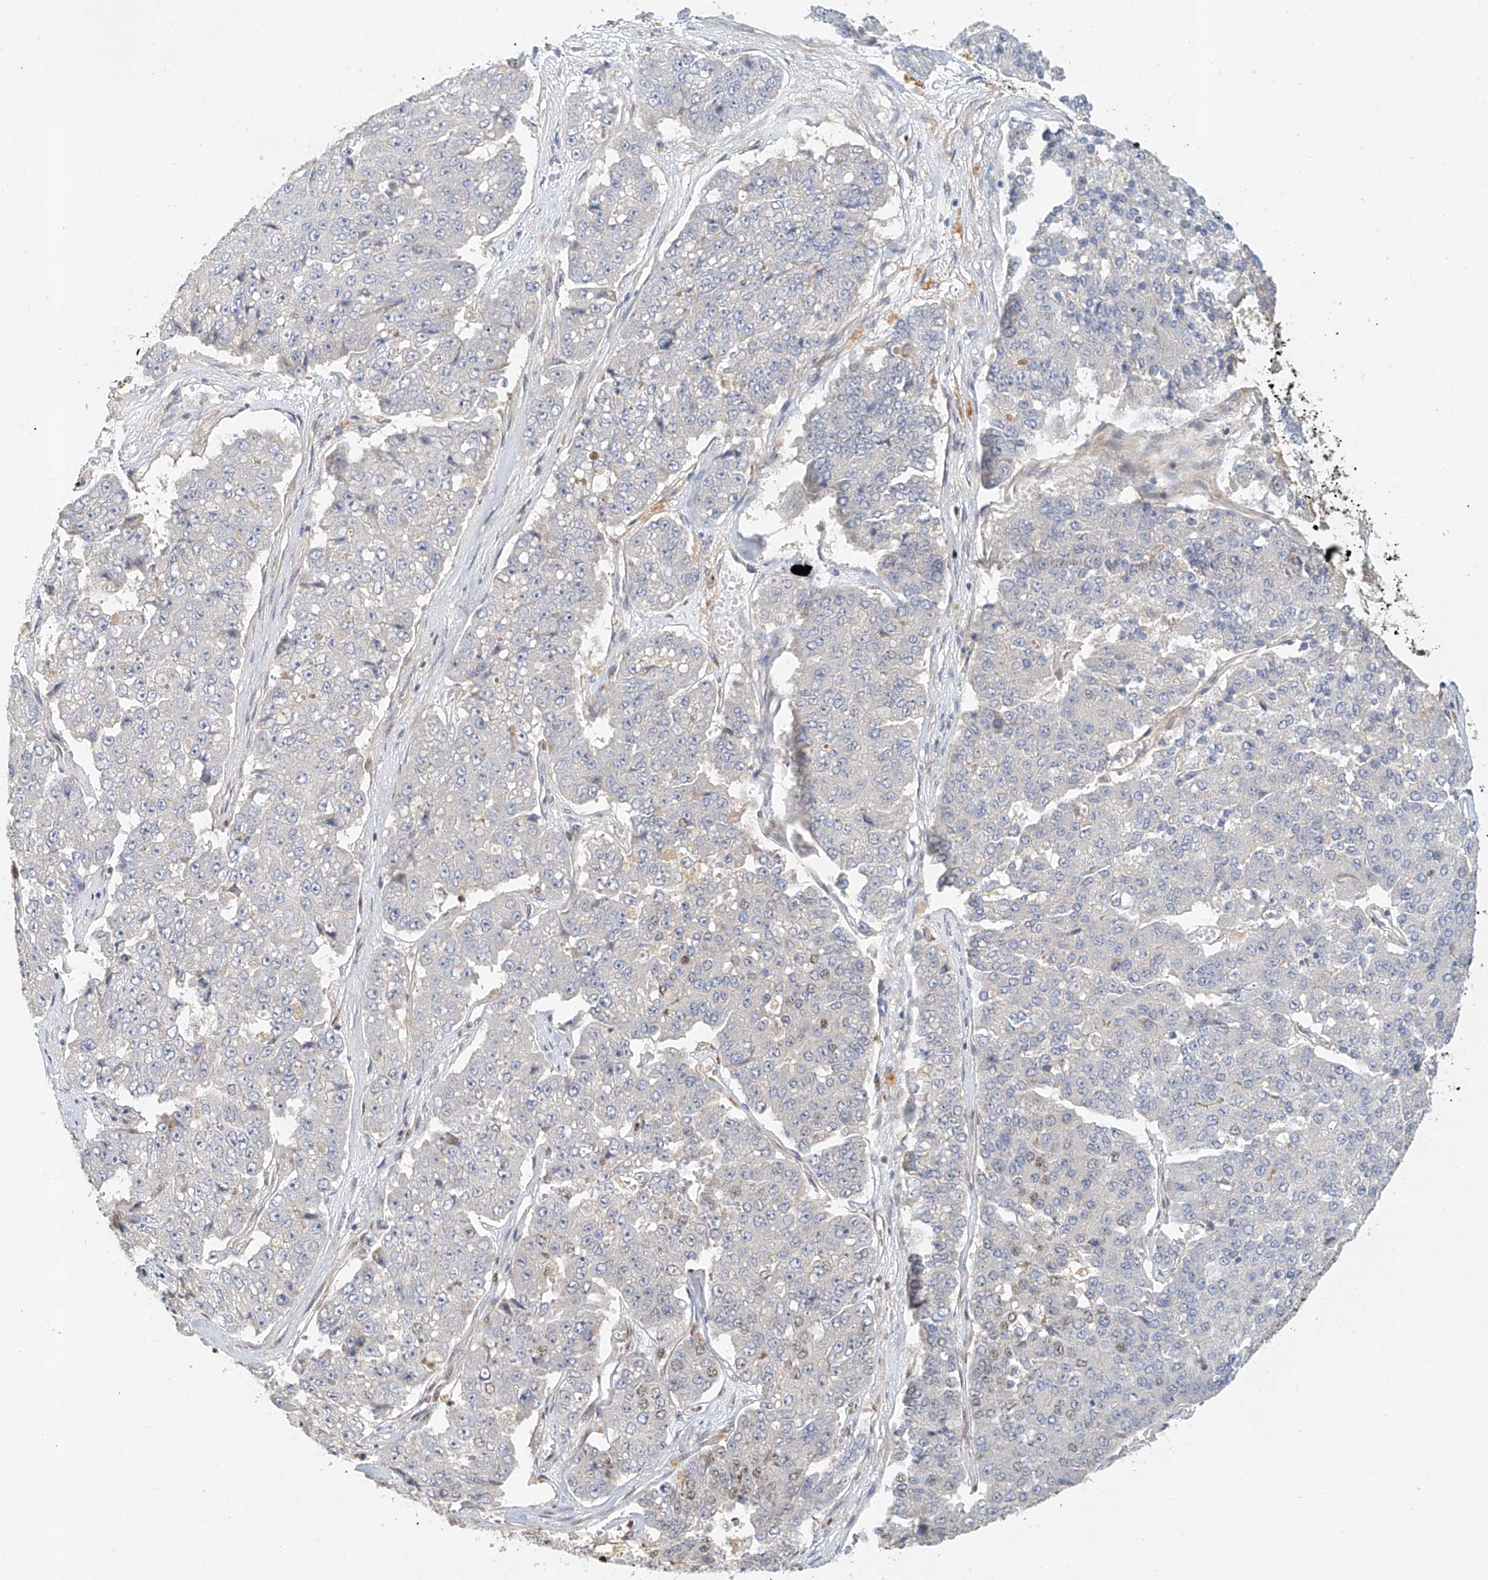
{"staining": {"intensity": "negative", "quantity": "none", "location": "none"}, "tissue": "pancreatic cancer", "cell_type": "Tumor cells", "image_type": "cancer", "snomed": [{"axis": "morphology", "description": "Adenocarcinoma, NOS"}, {"axis": "topography", "description": "Pancreas"}], "caption": "Immunohistochemical staining of human pancreatic cancer reveals no significant positivity in tumor cells.", "gene": "CXorf58", "patient": {"sex": "male", "age": 50}}